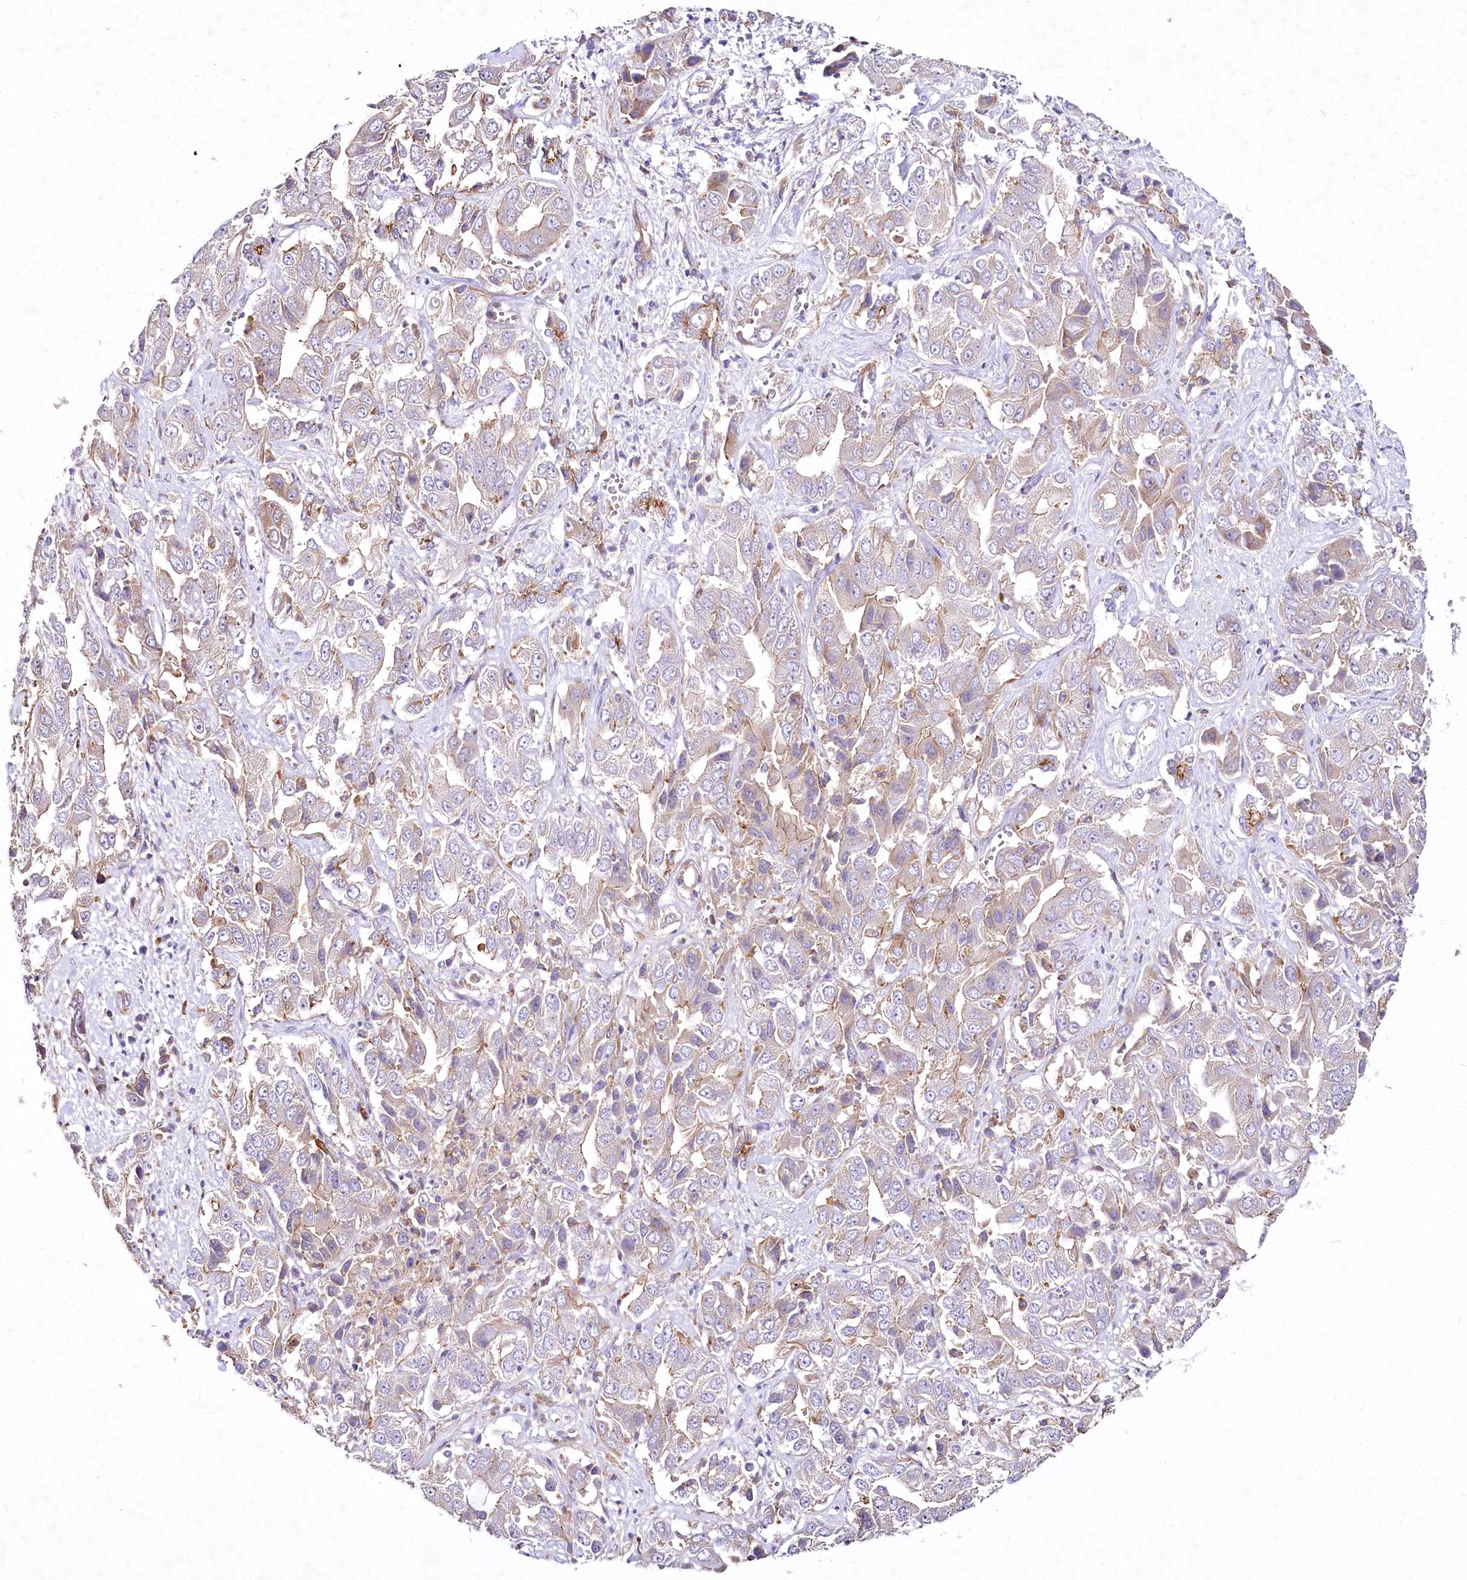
{"staining": {"intensity": "weak", "quantity": "<25%", "location": "cytoplasmic/membranous"}, "tissue": "liver cancer", "cell_type": "Tumor cells", "image_type": "cancer", "snomed": [{"axis": "morphology", "description": "Cholangiocarcinoma"}, {"axis": "topography", "description": "Liver"}], "caption": "This photomicrograph is of liver cancer (cholangiocarcinoma) stained with IHC to label a protein in brown with the nuclei are counter-stained blue. There is no positivity in tumor cells.", "gene": "STX6", "patient": {"sex": "female", "age": 52}}